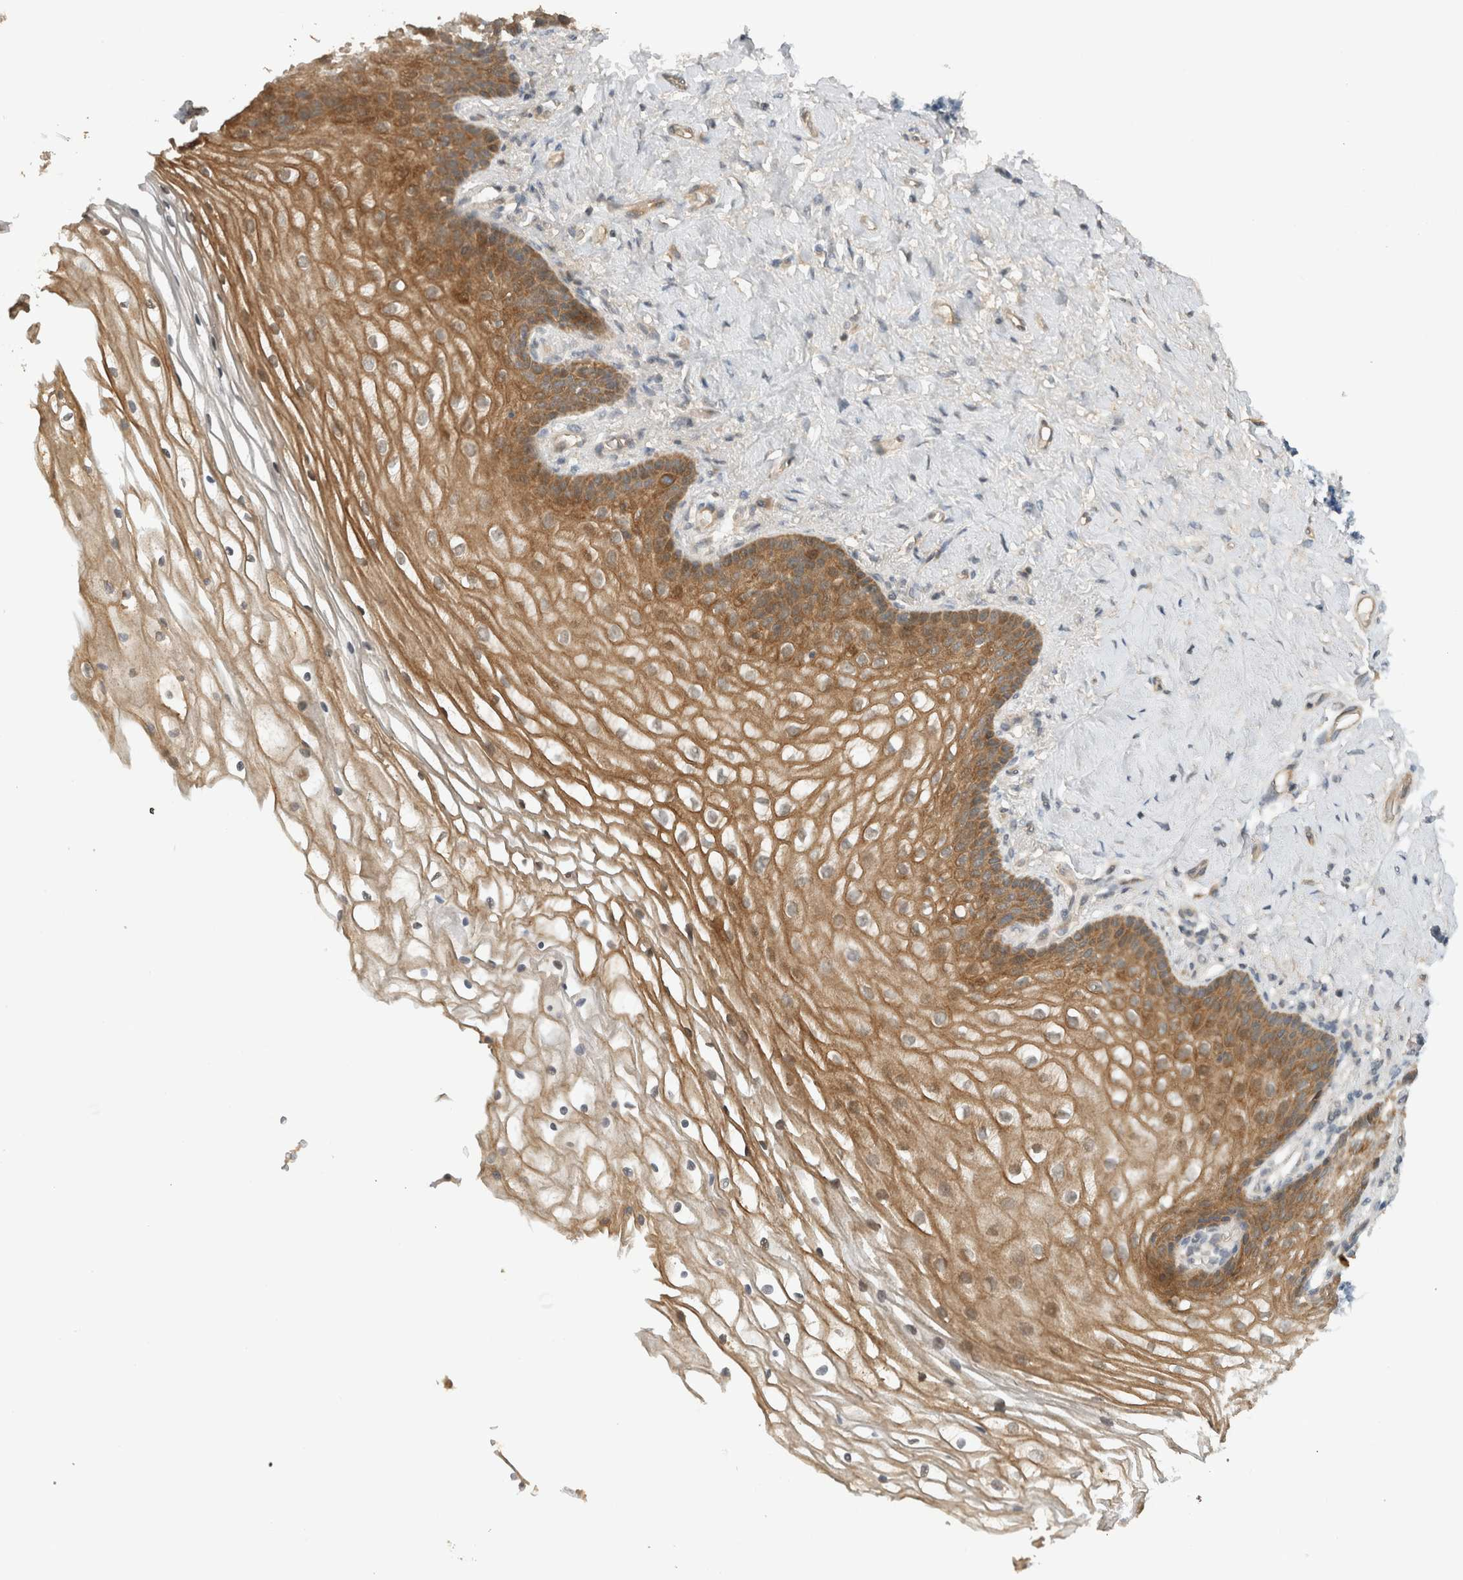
{"staining": {"intensity": "moderate", "quantity": ">75%", "location": "cytoplasmic/membranous"}, "tissue": "vagina", "cell_type": "Squamous epithelial cells", "image_type": "normal", "snomed": [{"axis": "morphology", "description": "Normal tissue, NOS"}, {"axis": "topography", "description": "Vagina"}], "caption": "Unremarkable vagina exhibits moderate cytoplasmic/membranous expression in approximately >75% of squamous epithelial cells.", "gene": "ERCC6L2", "patient": {"sex": "female", "age": 60}}